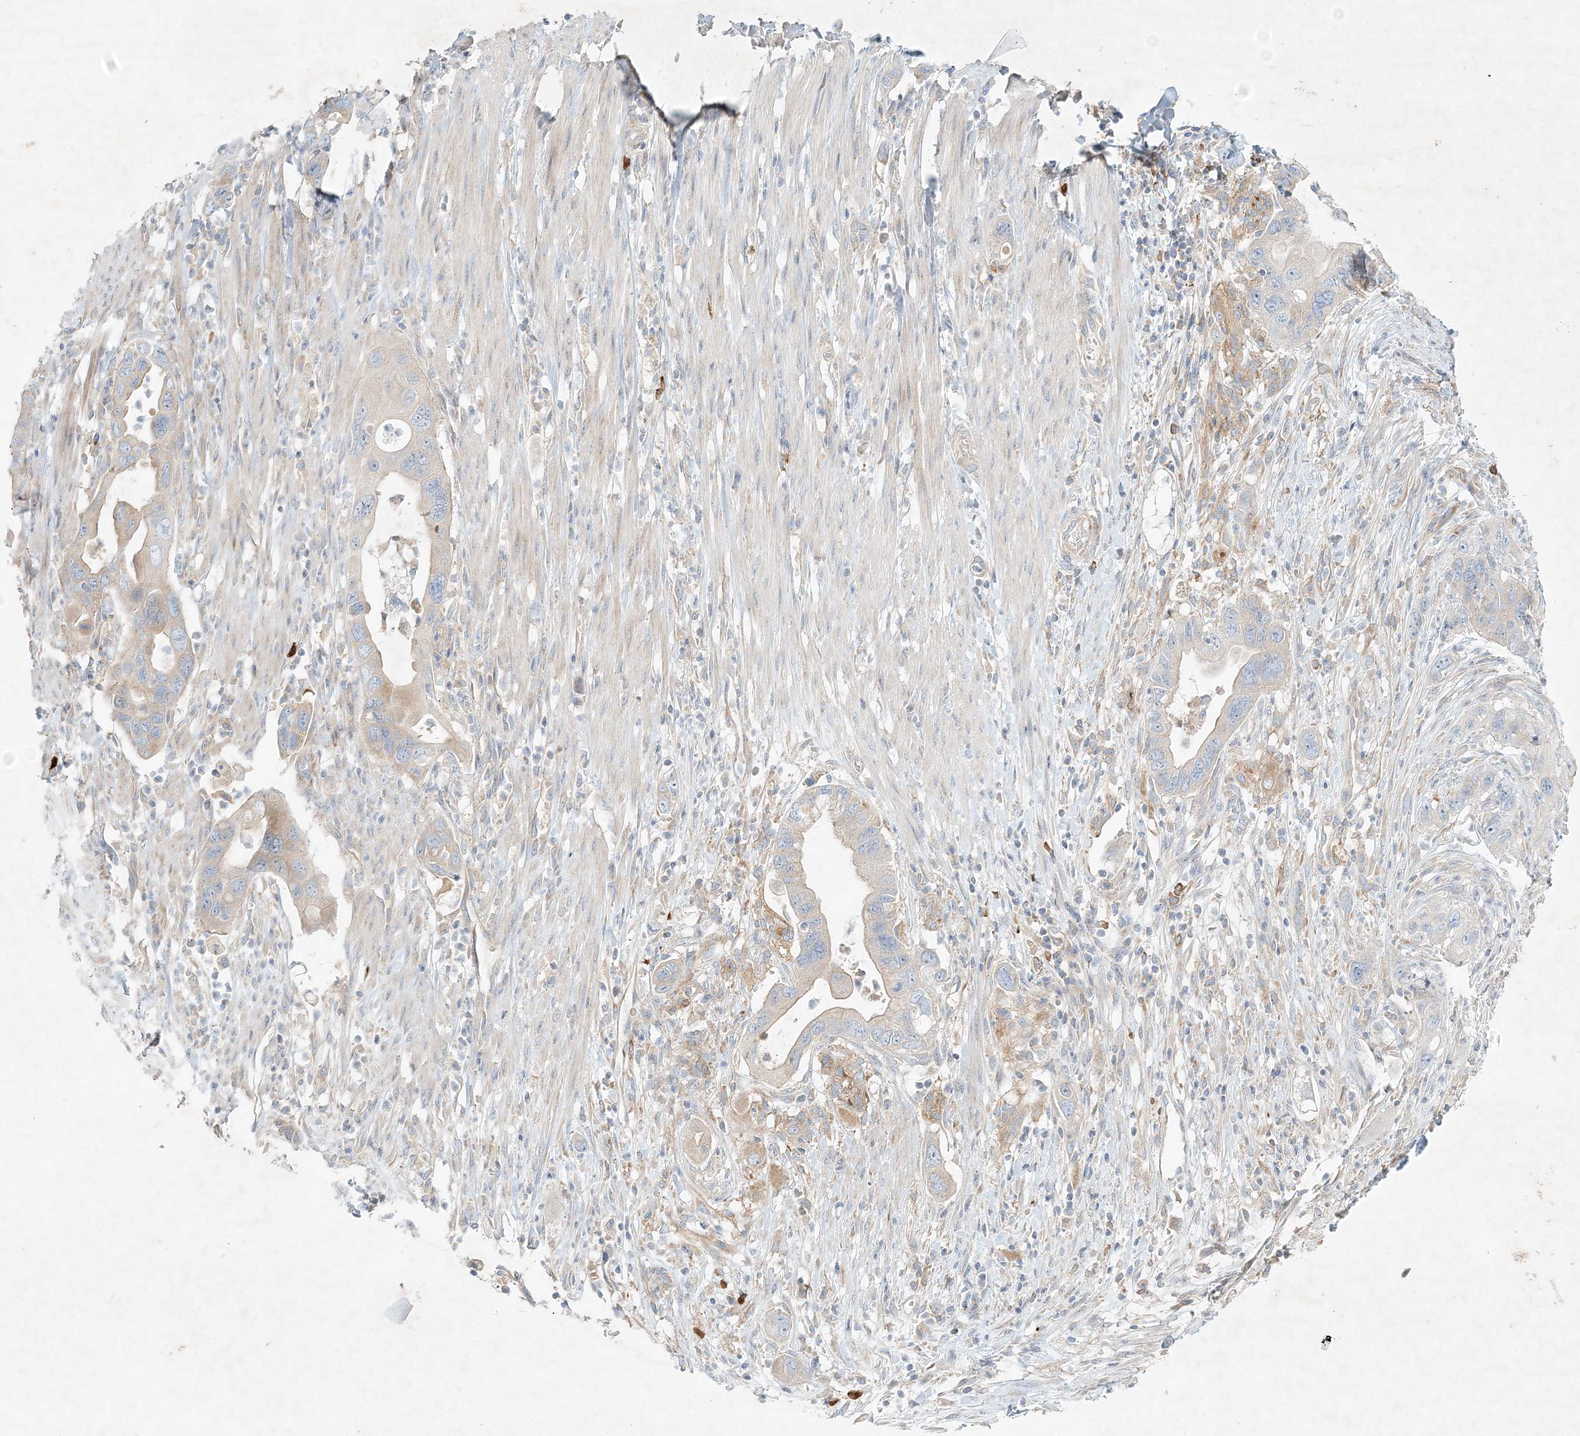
{"staining": {"intensity": "moderate", "quantity": "<25%", "location": "cytoplasmic/membranous"}, "tissue": "pancreatic cancer", "cell_type": "Tumor cells", "image_type": "cancer", "snomed": [{"axis": "morphology", "description": "Adenocarcinoma, NOS"}, {"axis": "topography", "description": "Pancreas"}], "caption": "Tumor cells exhibit low levels of moderate cytoplasmic/membranous expression in about <25% of cells in human pancreatic adenocarcinoma.", "gene": "STK11IP", "patient": {"sex": "female", "age": 71}}